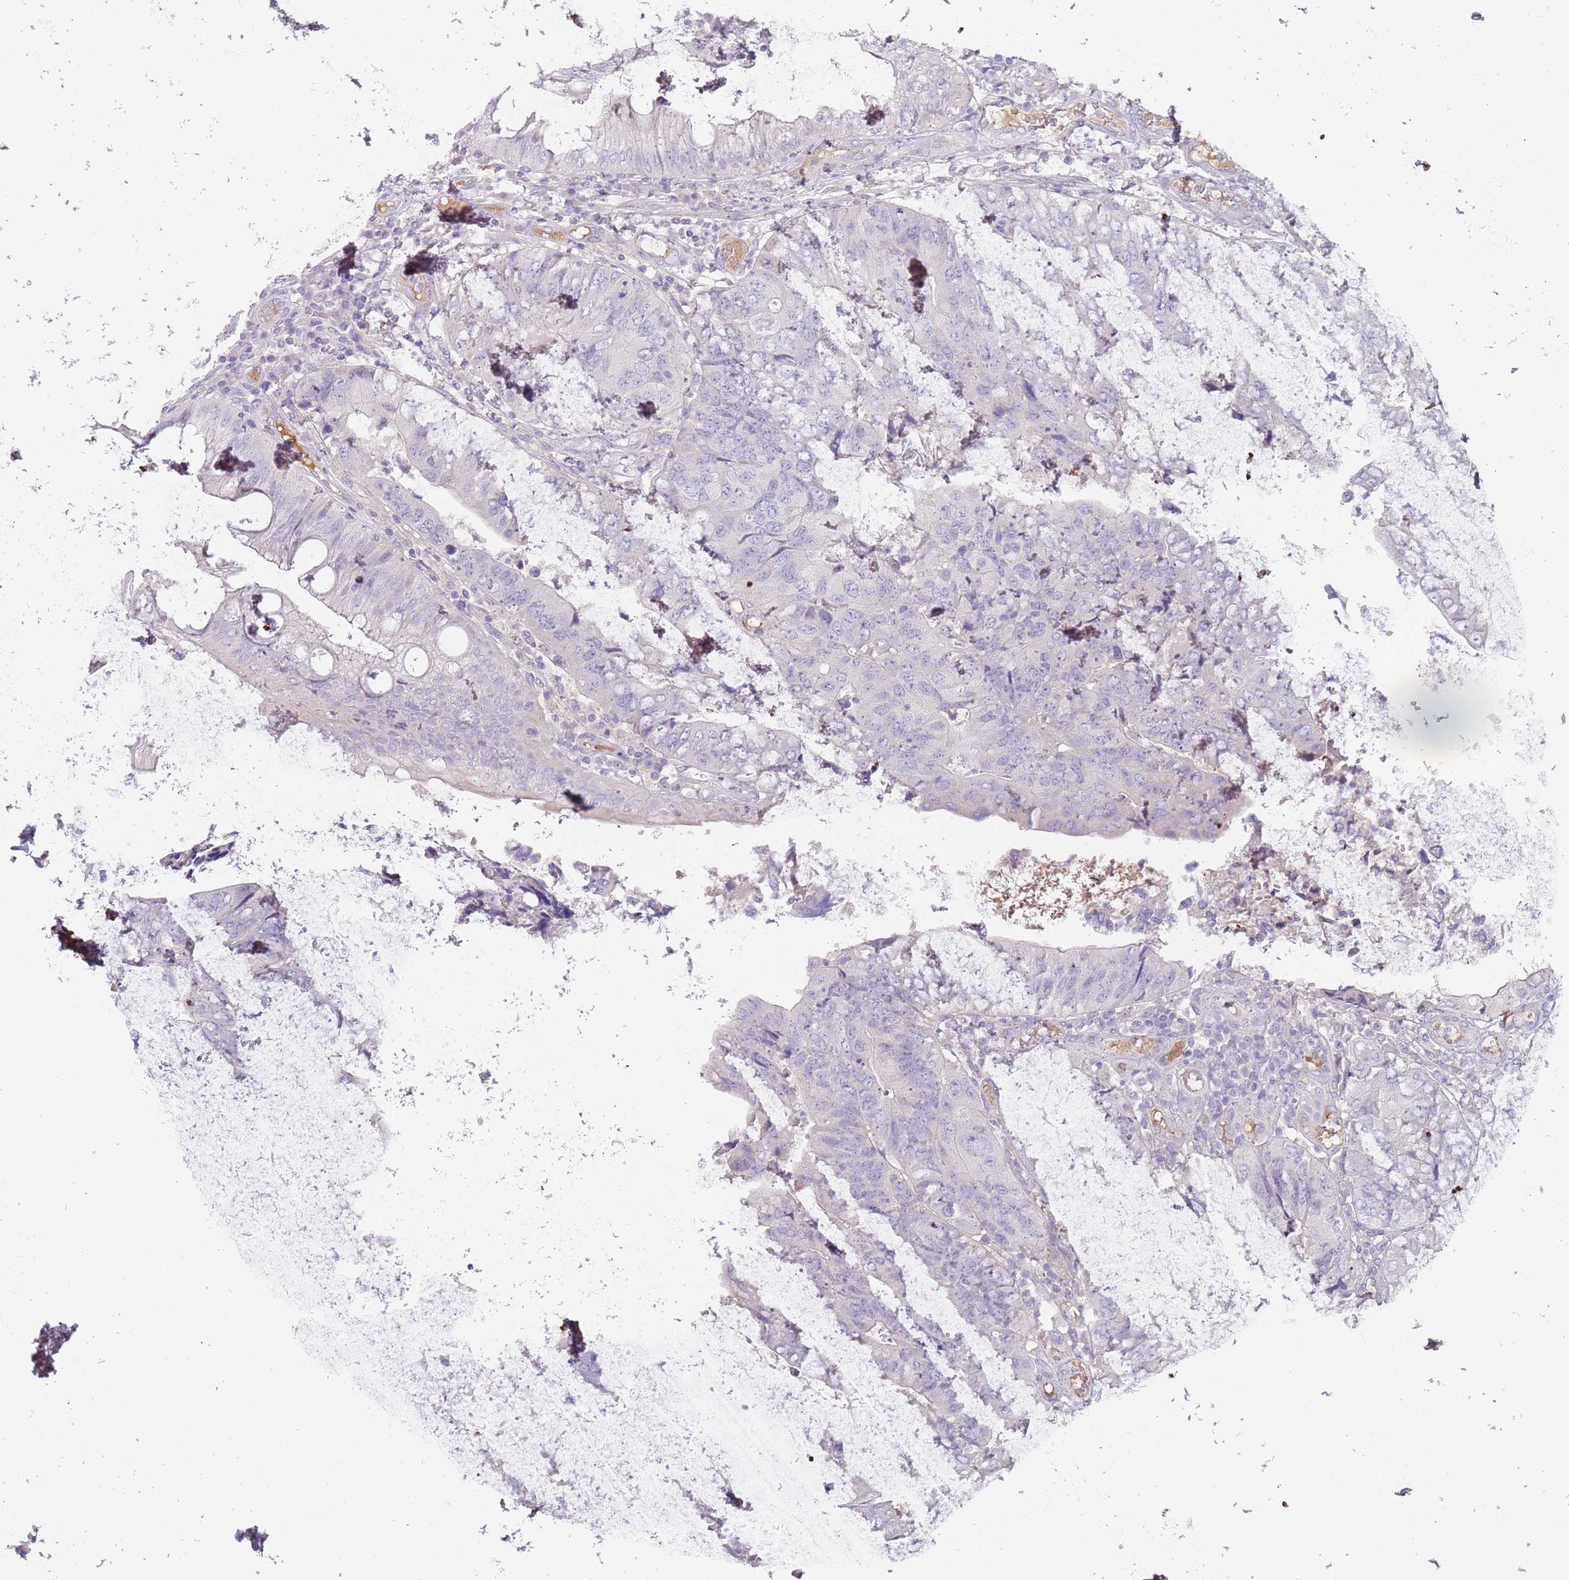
{"staining": {"intensity": "negative", "quantity": "none", "location": "none"}, "tissue": "colorectal cancer", "cell_type": "Tumor cells", "image_type": "cancer", "snomed": [{"axis": "morphology", "description": "Adenocarcinoma, NOS"}, {"axis": "topography", "description": "Colon"}], "caption": "This histopathology image is of colorectal adenocarcinoma stained with immunohistochemistry to label a protein in brown with the nuclei are counter-stained blue. There is no expression in tumor cells.", "gene": "DDX4", "patient": {"sex": "female", "age": 67}}